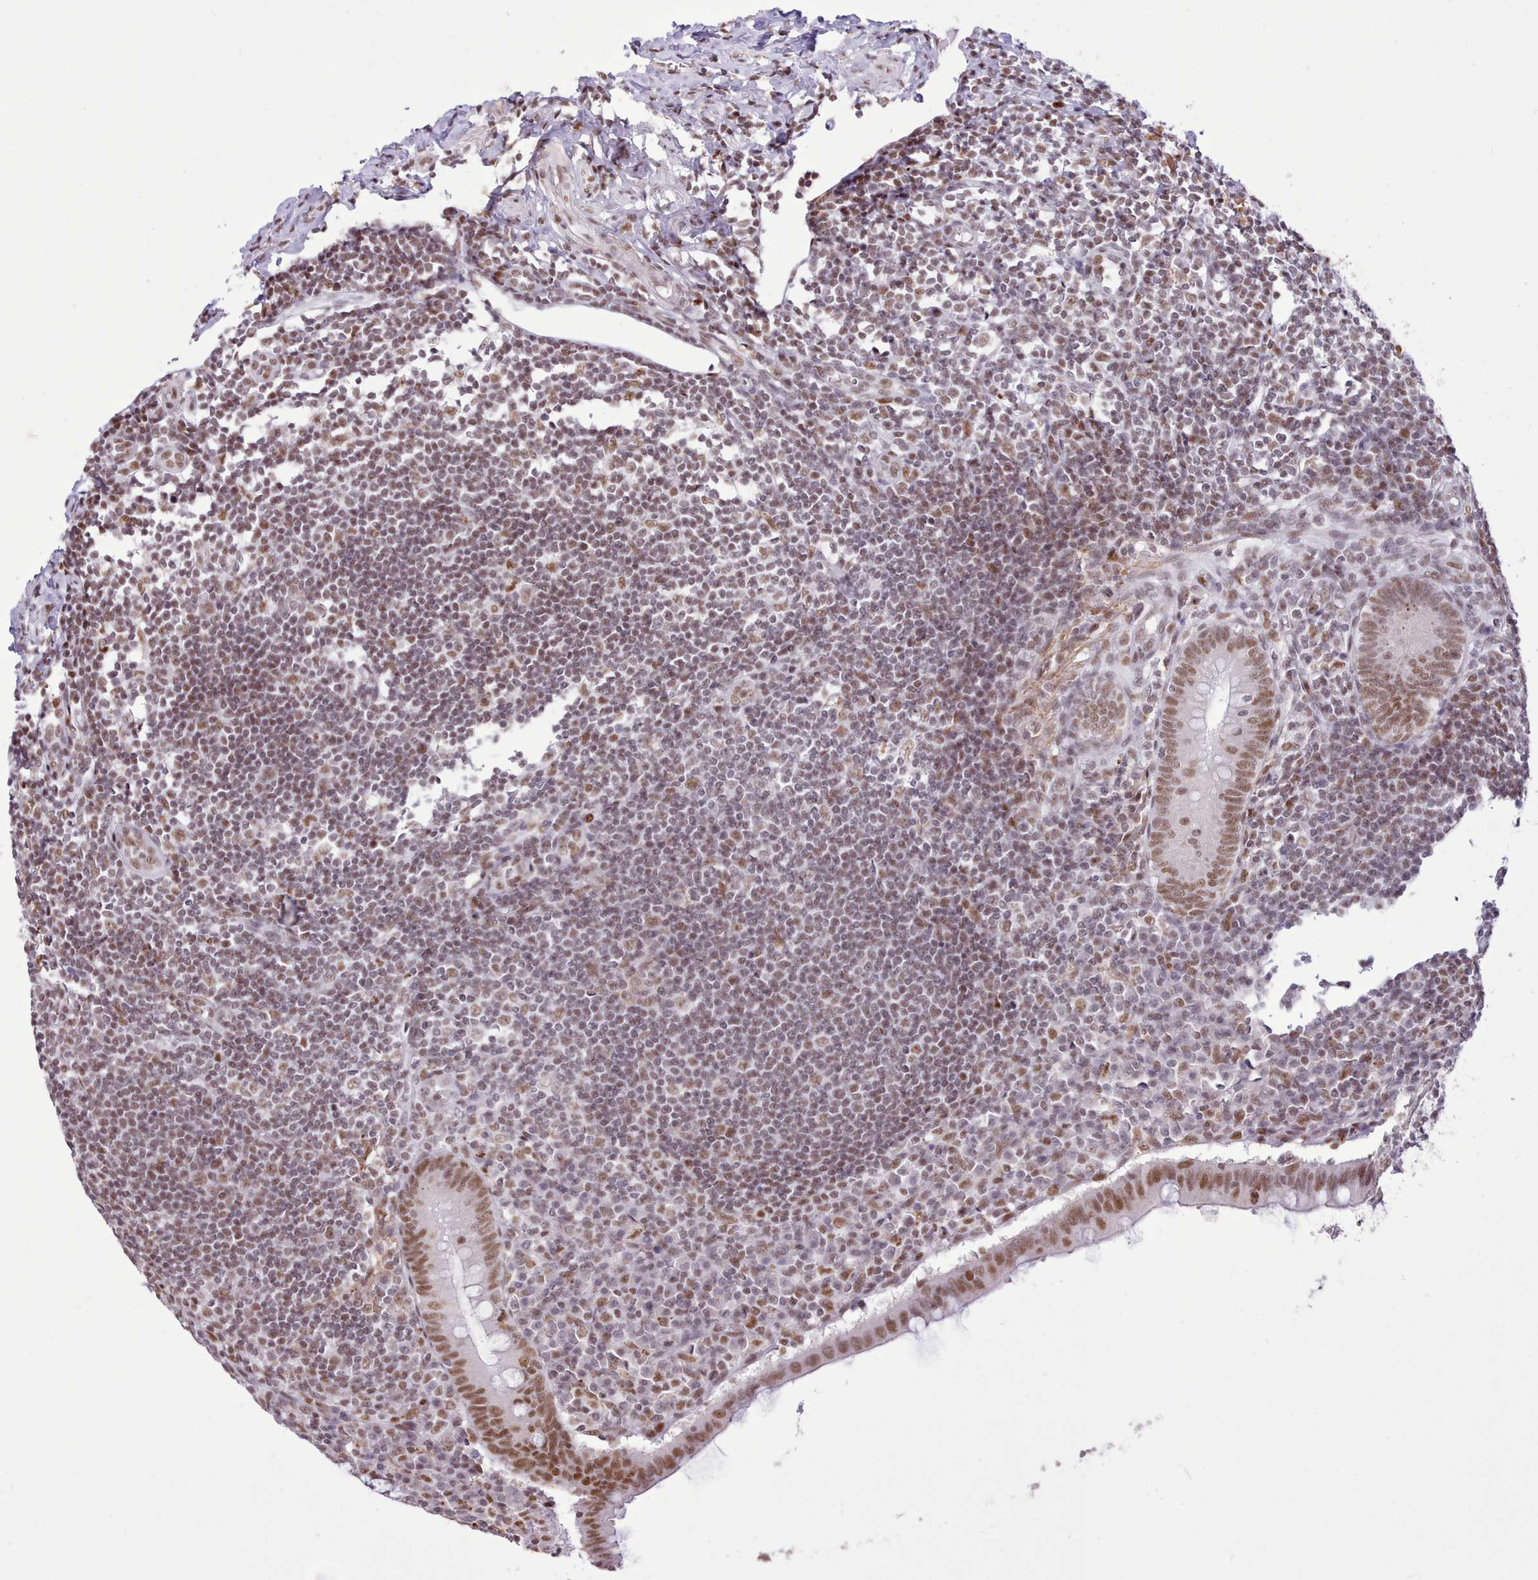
{"staining": {"intensity": "moderate", "quantity": ">75%", "location": "nuclear"}, "tissue": "appendix", "cell_type": "Glandular cells", "image_type": "normal", "snomed": [{"axis": "morphology", "description": "Normal tissue, NOS"}, {"axis": "topography", "description": "Appendix"}], "caption": "Immunohistochemistry (DAB (3,3'-diaminobenzidine)) staining of normal appendix demonstrates moderate nuclear protein expression in about >75% of glandular cells.", "gene": "TAF15", "patient": {"sex": "female", "age": 33}}